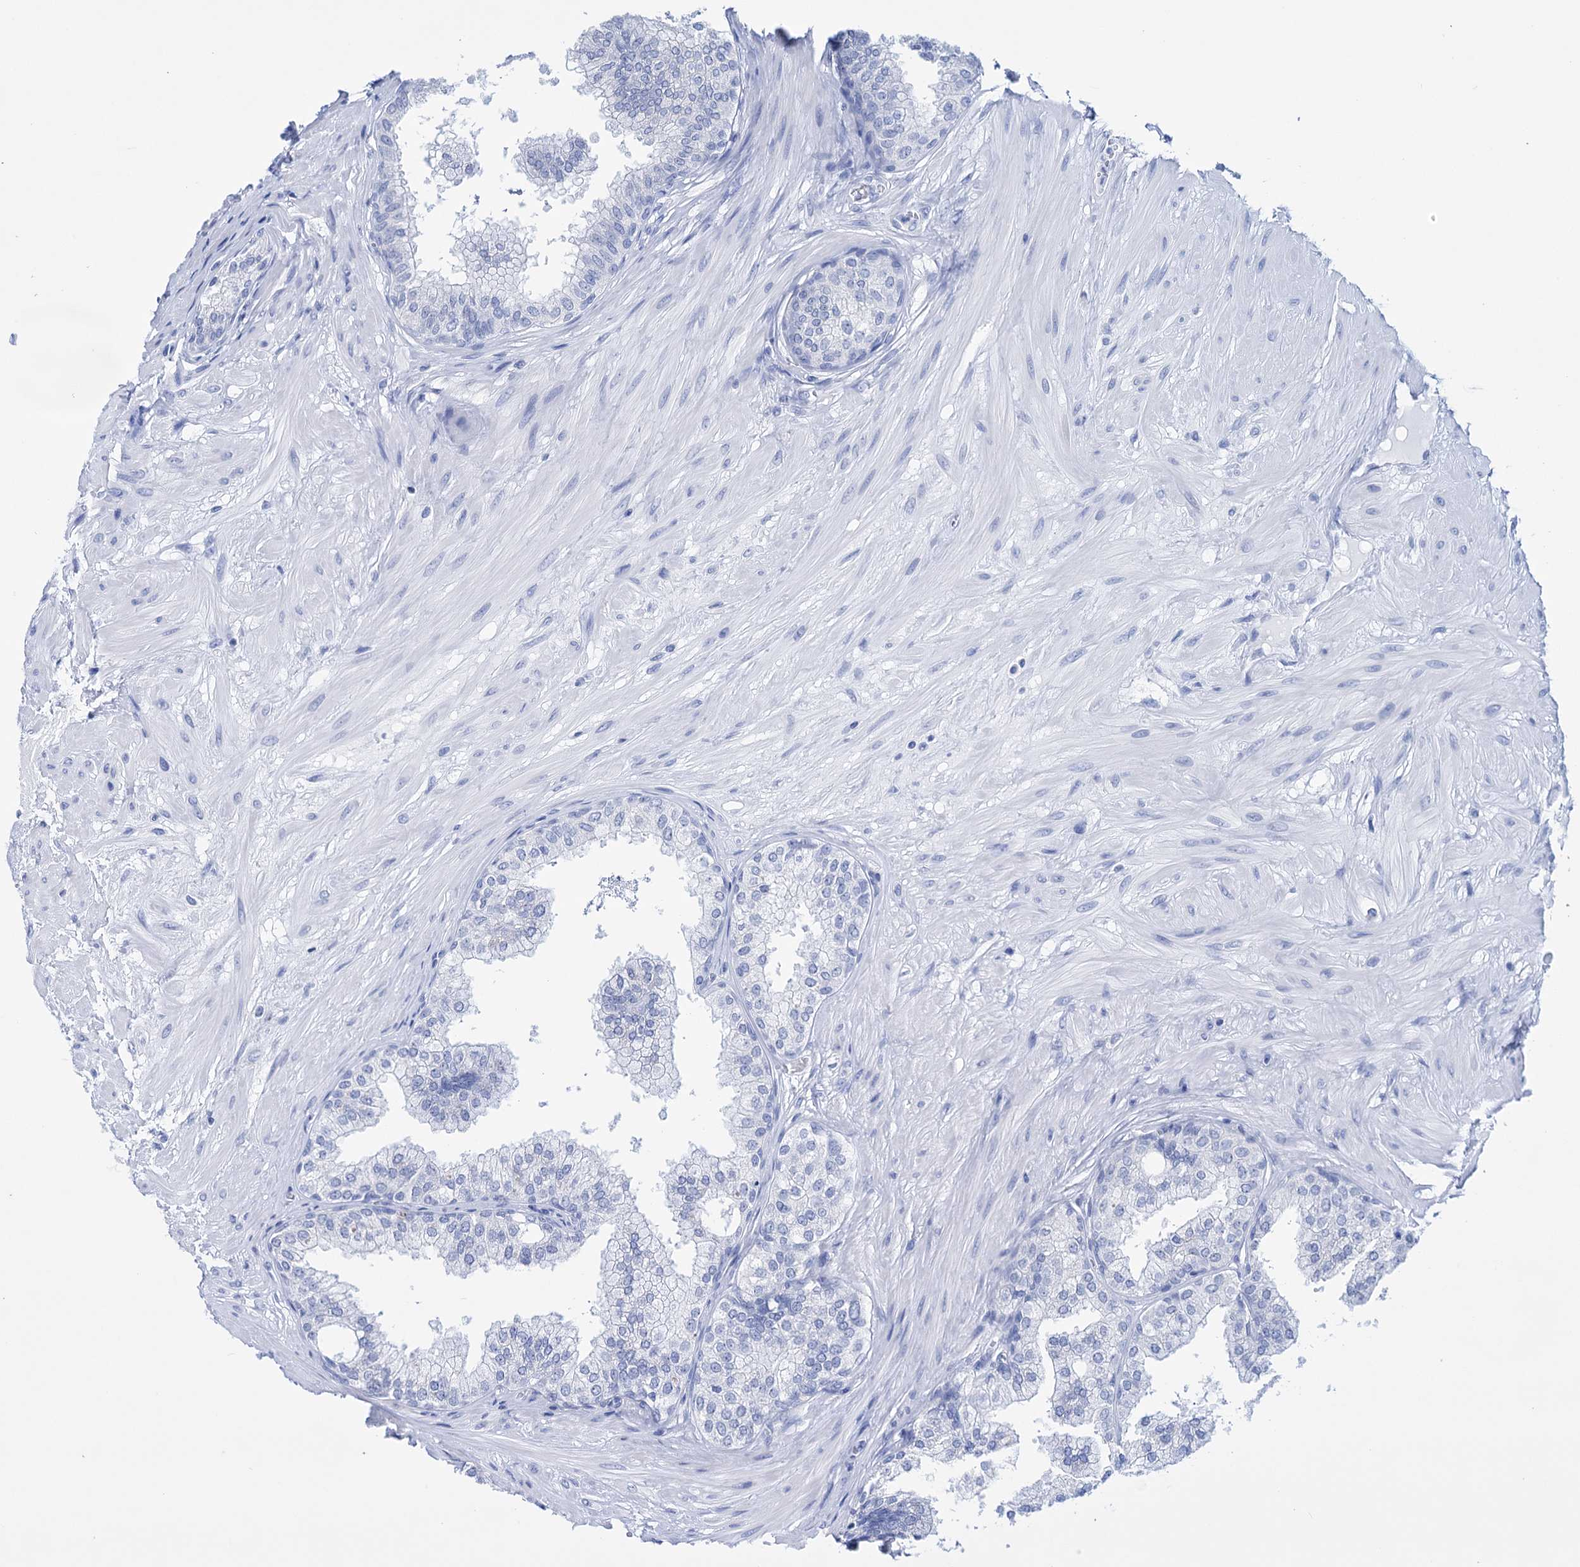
{"staining": {"intensity": "negative", "quantity": "none", "location": "none"}, "tissue": "prostate", "cell_type": "Glandular cells", "image_type": "normal", "snomed": [{"axis": "morphology", "description": "Normal tissue, NOS"}, {"axis": "topography", "description": "Prostate"}], "caption": "There is no significant expression in glandular cells of prostate. (DAB immunohistochemistry (IHC) with hematoxylin counter stain).", "gene": "FBXW12", "patient": {"sex": "male", "age": 60}}